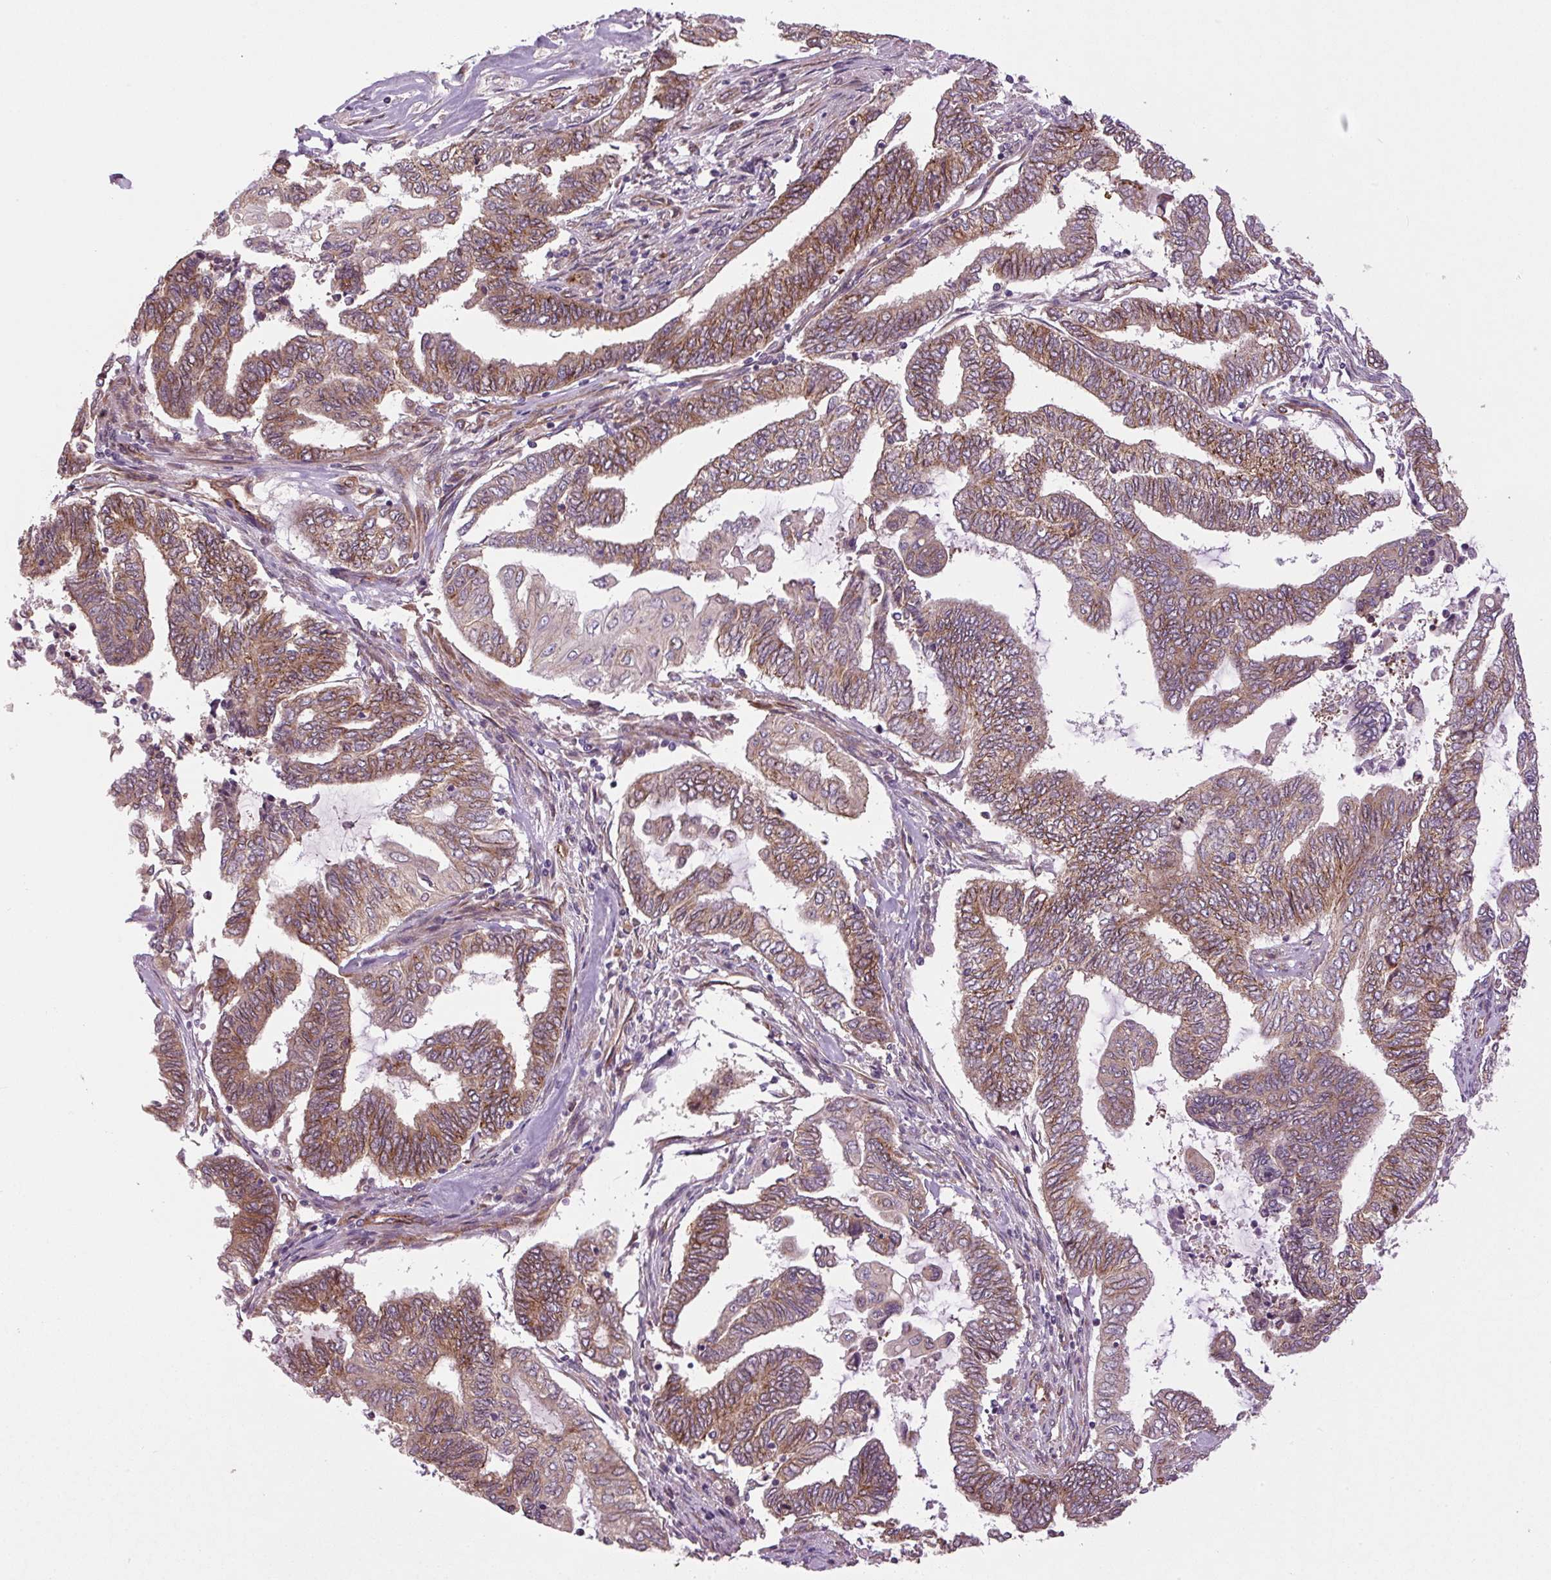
{"staining": {"intensity": "moderate", "quantity": ">75%", "location": "cytoplasmic/membranous"}, "tissue": "endometrial cancer", "cell_type": "Tumor cells", "image_type": "cancer", "snomed": [{"axis": "morphology", "description": "Adenocarcinoma, NOS"}, {"axis": "topography", "description": "Uterus"}, {"axis": "topography", "description": "Endometrium"}], "caption": "Immunohistochemical staining of human endometrial cancer exhibits moderate cytoplasmic/membranous protein expression in approximately >75% of tumor cells.", "gene": "SEPTIN10", "patient": {"sex": "female", "age": 70}}